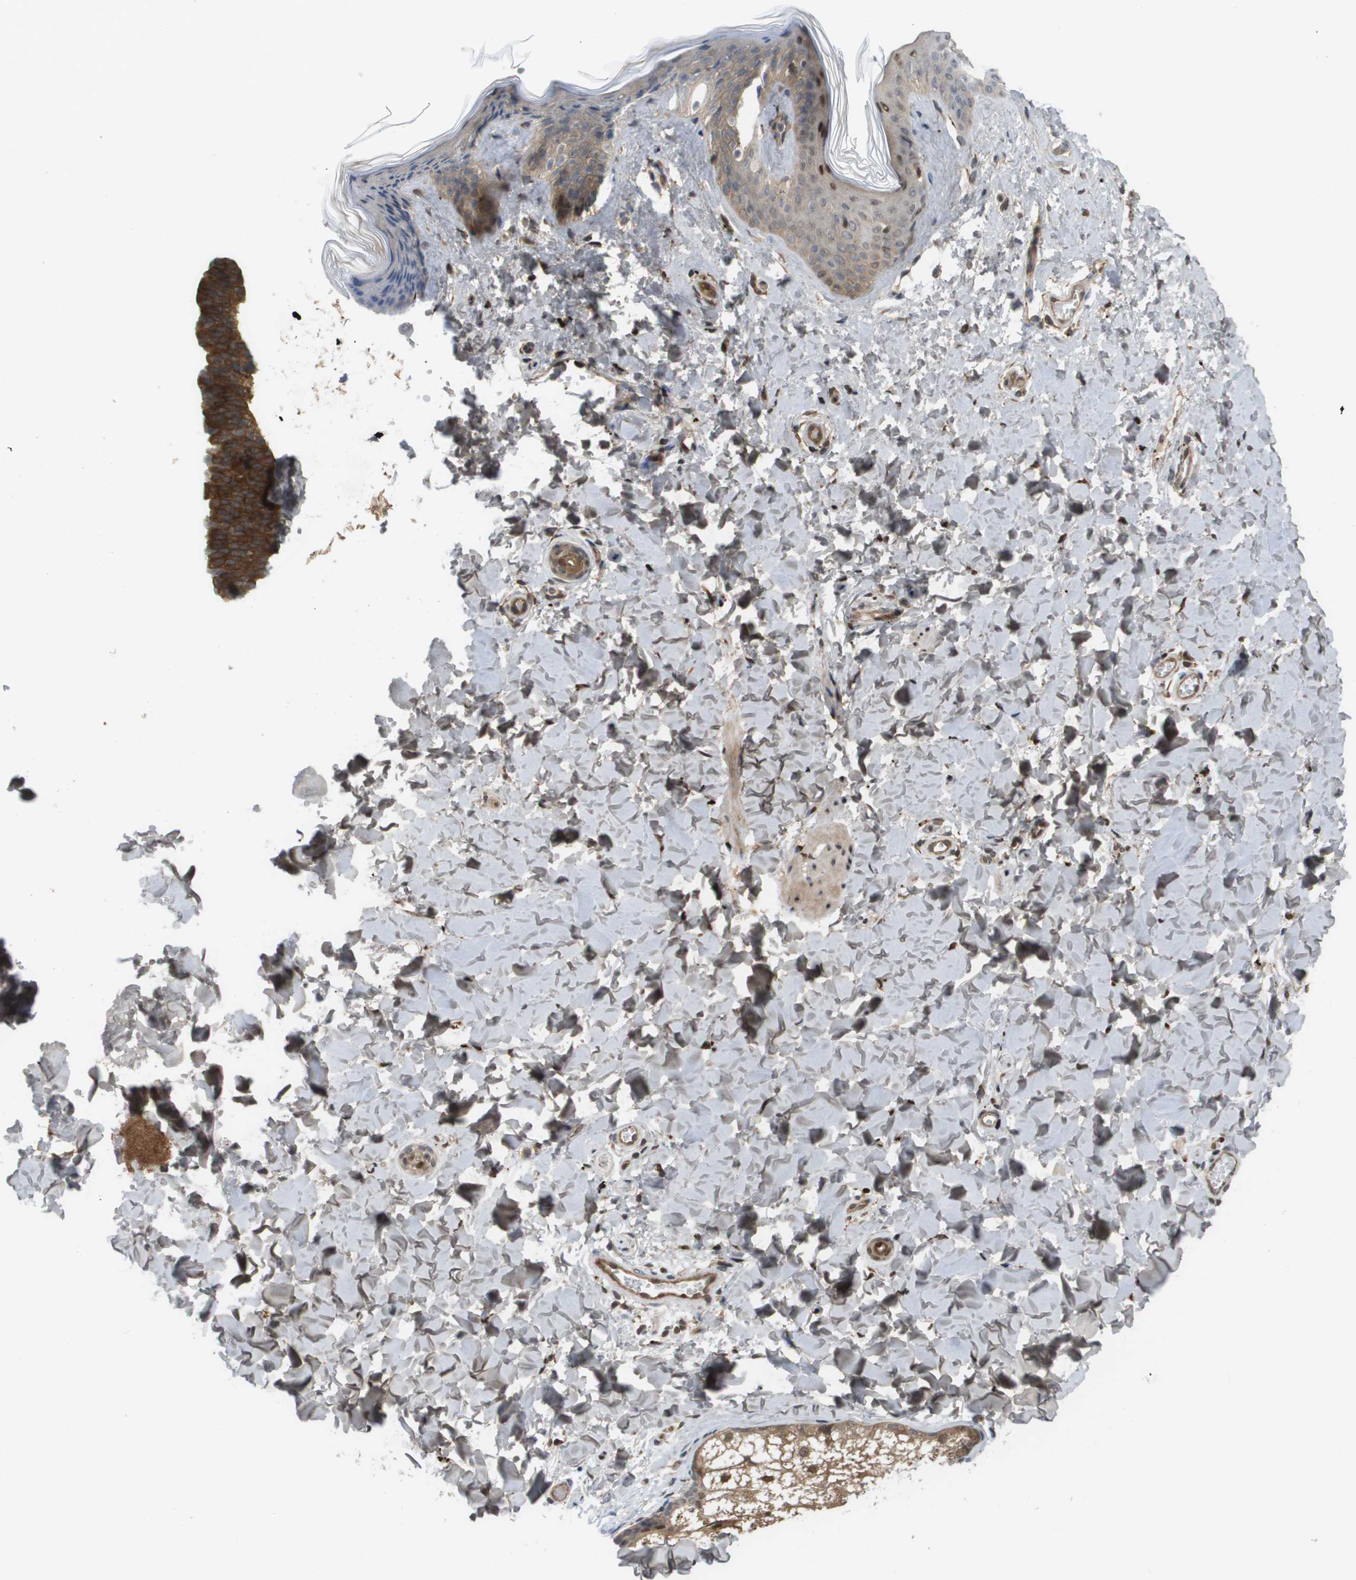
{"staining": {"intensity": "moderate", "quantity": ">75%", "location": "cytoplasmic/membranous"}, "tissue": "skin", "cell_type": "Fibroblasts", "image_type": "normal", "snomed": [{"axis": "morphology", "description": "Normal tissue, NOS"}, {"axis": "topography", "description": "Skin"}], "caption": "Immunohistochemical staining of unremarkable human skin reveals >75% levels of moderate cytoplasmic/membranous protein staining in about >75% of fibroblasts.", "gene": "CTPS2", "patient": {"sex": "female", "age": 17}}